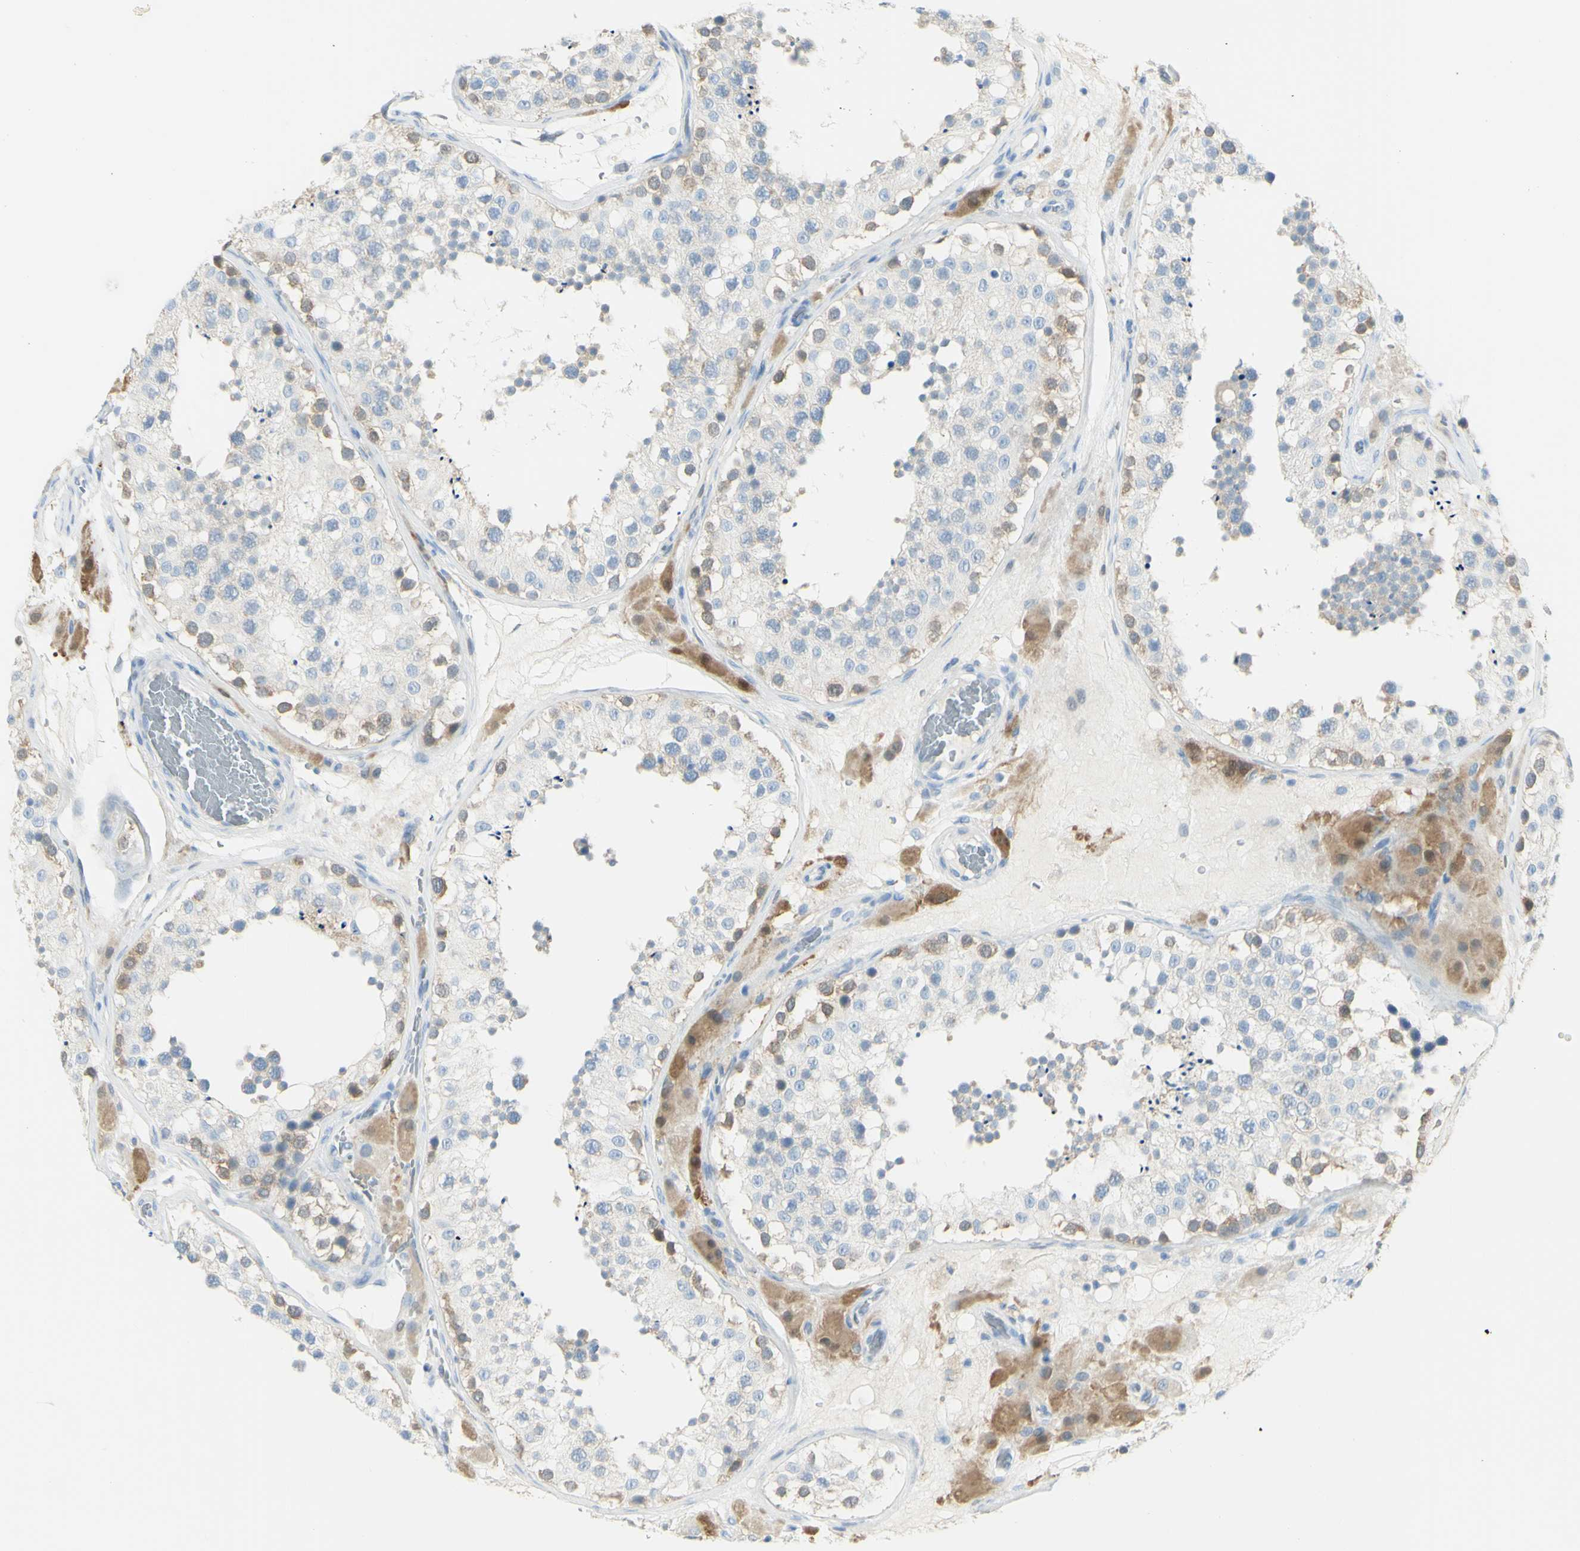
{"staining": {"intensity": "weak", "quantity": "<25%", "location": "cytoplasmic/membranous"}, "tissue": "testis", "cell_type": "Cells in seminiferous ducts", "image_type": "normal", "snomed": [{"axis": "morphology", "description": "Normal tissue, NOS"}, {"axis": "topography", "description": "Testis"}], "caption": "This is a histopathology image of IHC staining of benign testis, which shows no staining in cells in seminiferous ducts. (Immunohistochemistry, brightfield microscopy, high magnification).", "gene": "TSPAN1", "patient": {"sex": "male", "age": 26}}